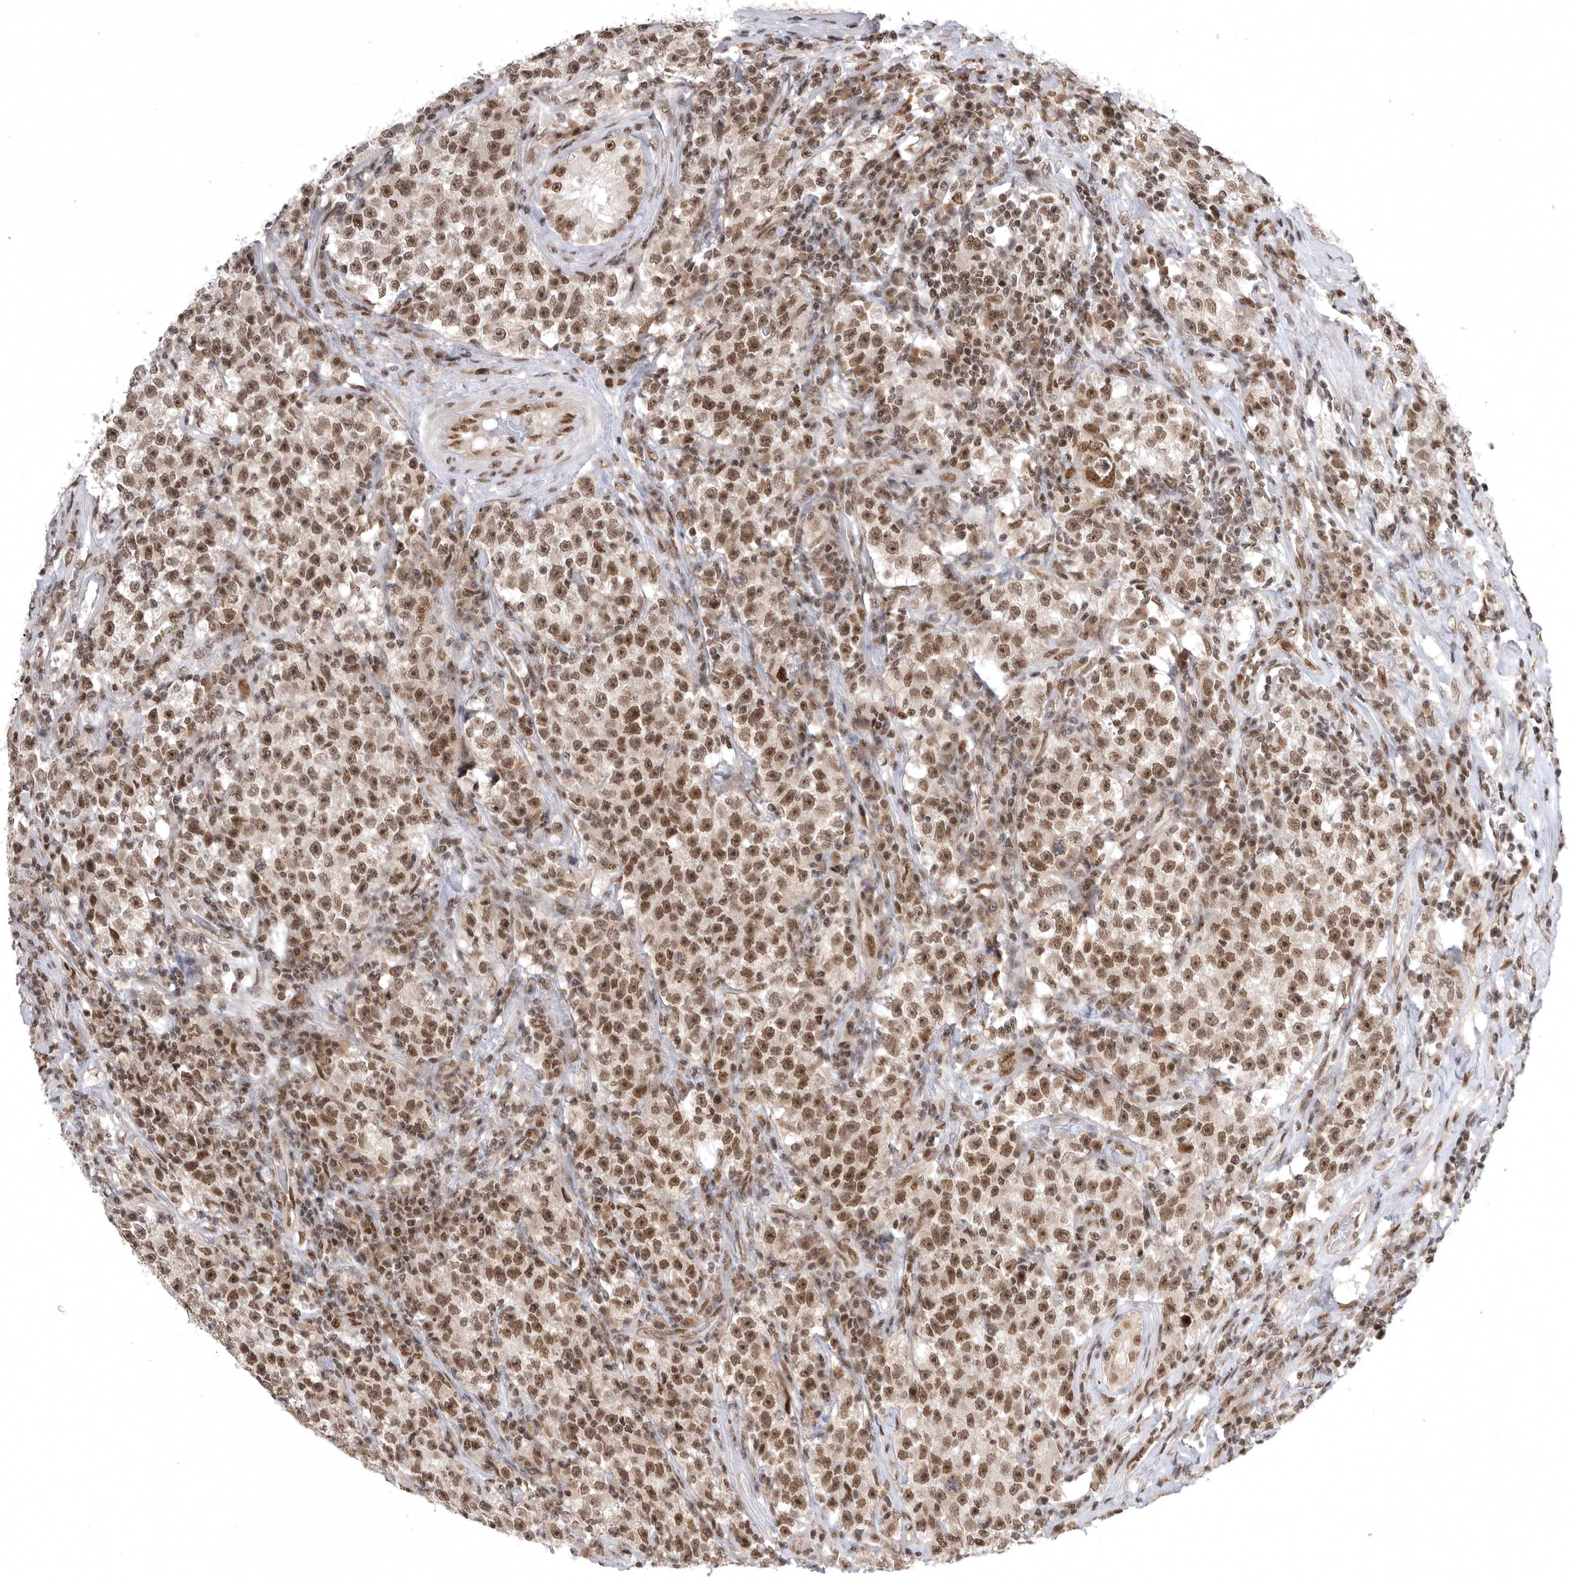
{"staining": {"intensity": "moderate", "quantity": ">75%", "location": "nuclear"}, "tissue": "testis cancer", "cell_type": "Tumor cells", "image_type": "cancer", "snomed": [{"axis": "morphology", "description": "Seminoma, NOS"}, {"axis": "topography", "description": "Testis"}], "caption": "DAB (3,3'-diaminobenzidine) immunohistochemical staining of human seminoma (testis) displays moderate nuclear protein expression in approximately >75% of tumor cells.", "gene": "ZNF830", "patient": {"sex": "male", "age": 22}}